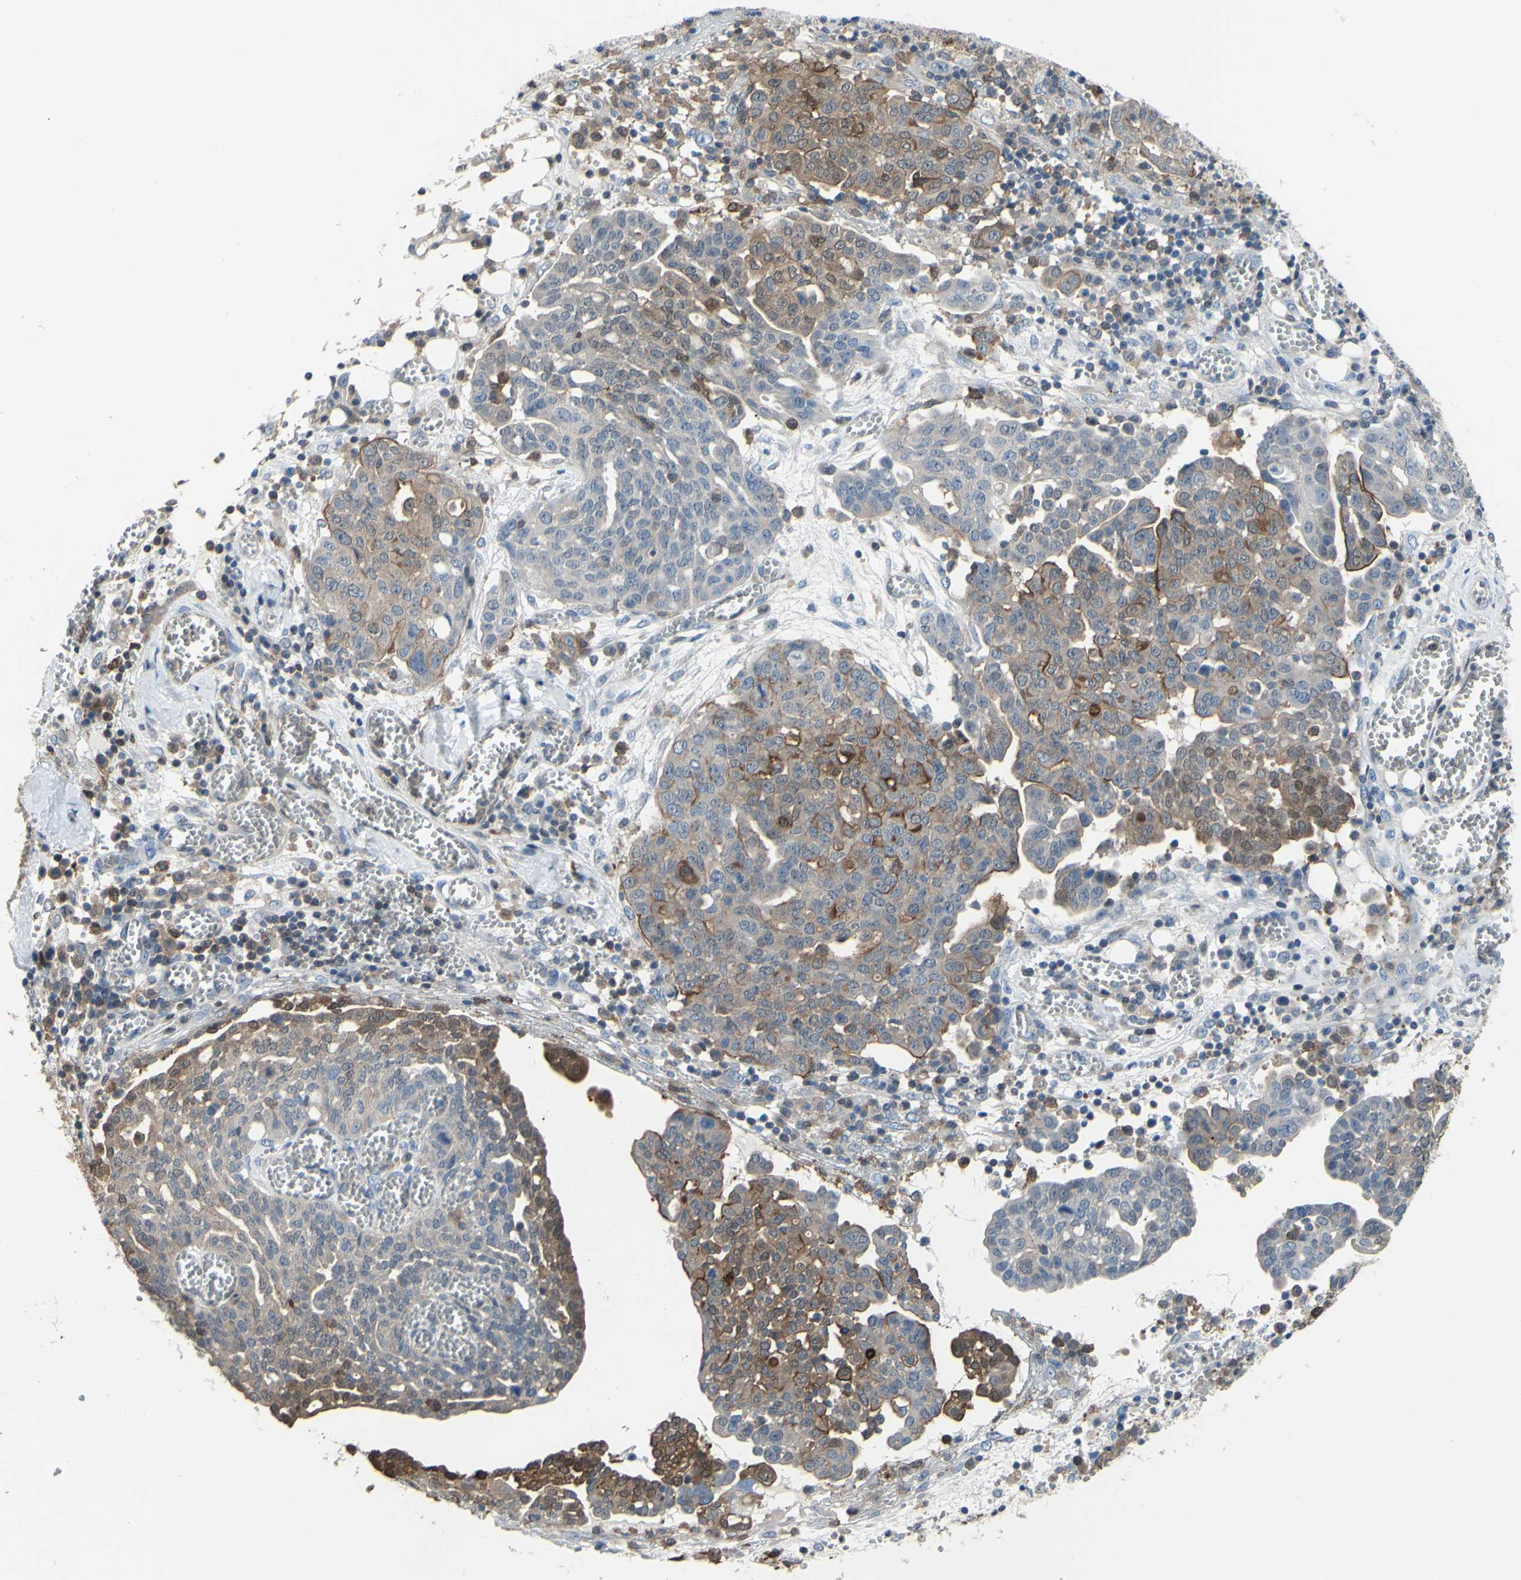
{"staining": {"intensity": "moderate", "quantity": "25%-75%", "location": "cytoplasmic/membranous"}, "tissue": "ovarian cancer", "cell_type": "Tumor cells", "image_type": "cancer", "snomed": [{"axis": "morphology", "description": "Cystadenocarcinoma, serous, NOS"}, {"axis": "topography", "description": "Soft tissue"}, {"axis": "topography", "description": "Ovary"}], "caption": "Moderate cytoplasmic/membranous protein expression is present in about 25%-75% of tumor cells in ovarian serous cystadenocarcinoma. (DAB IHC, brown staining for protein, blue staining for nuclei).", "gene": "UPK3B", "patient": {"sex": "female", "age": 57}}